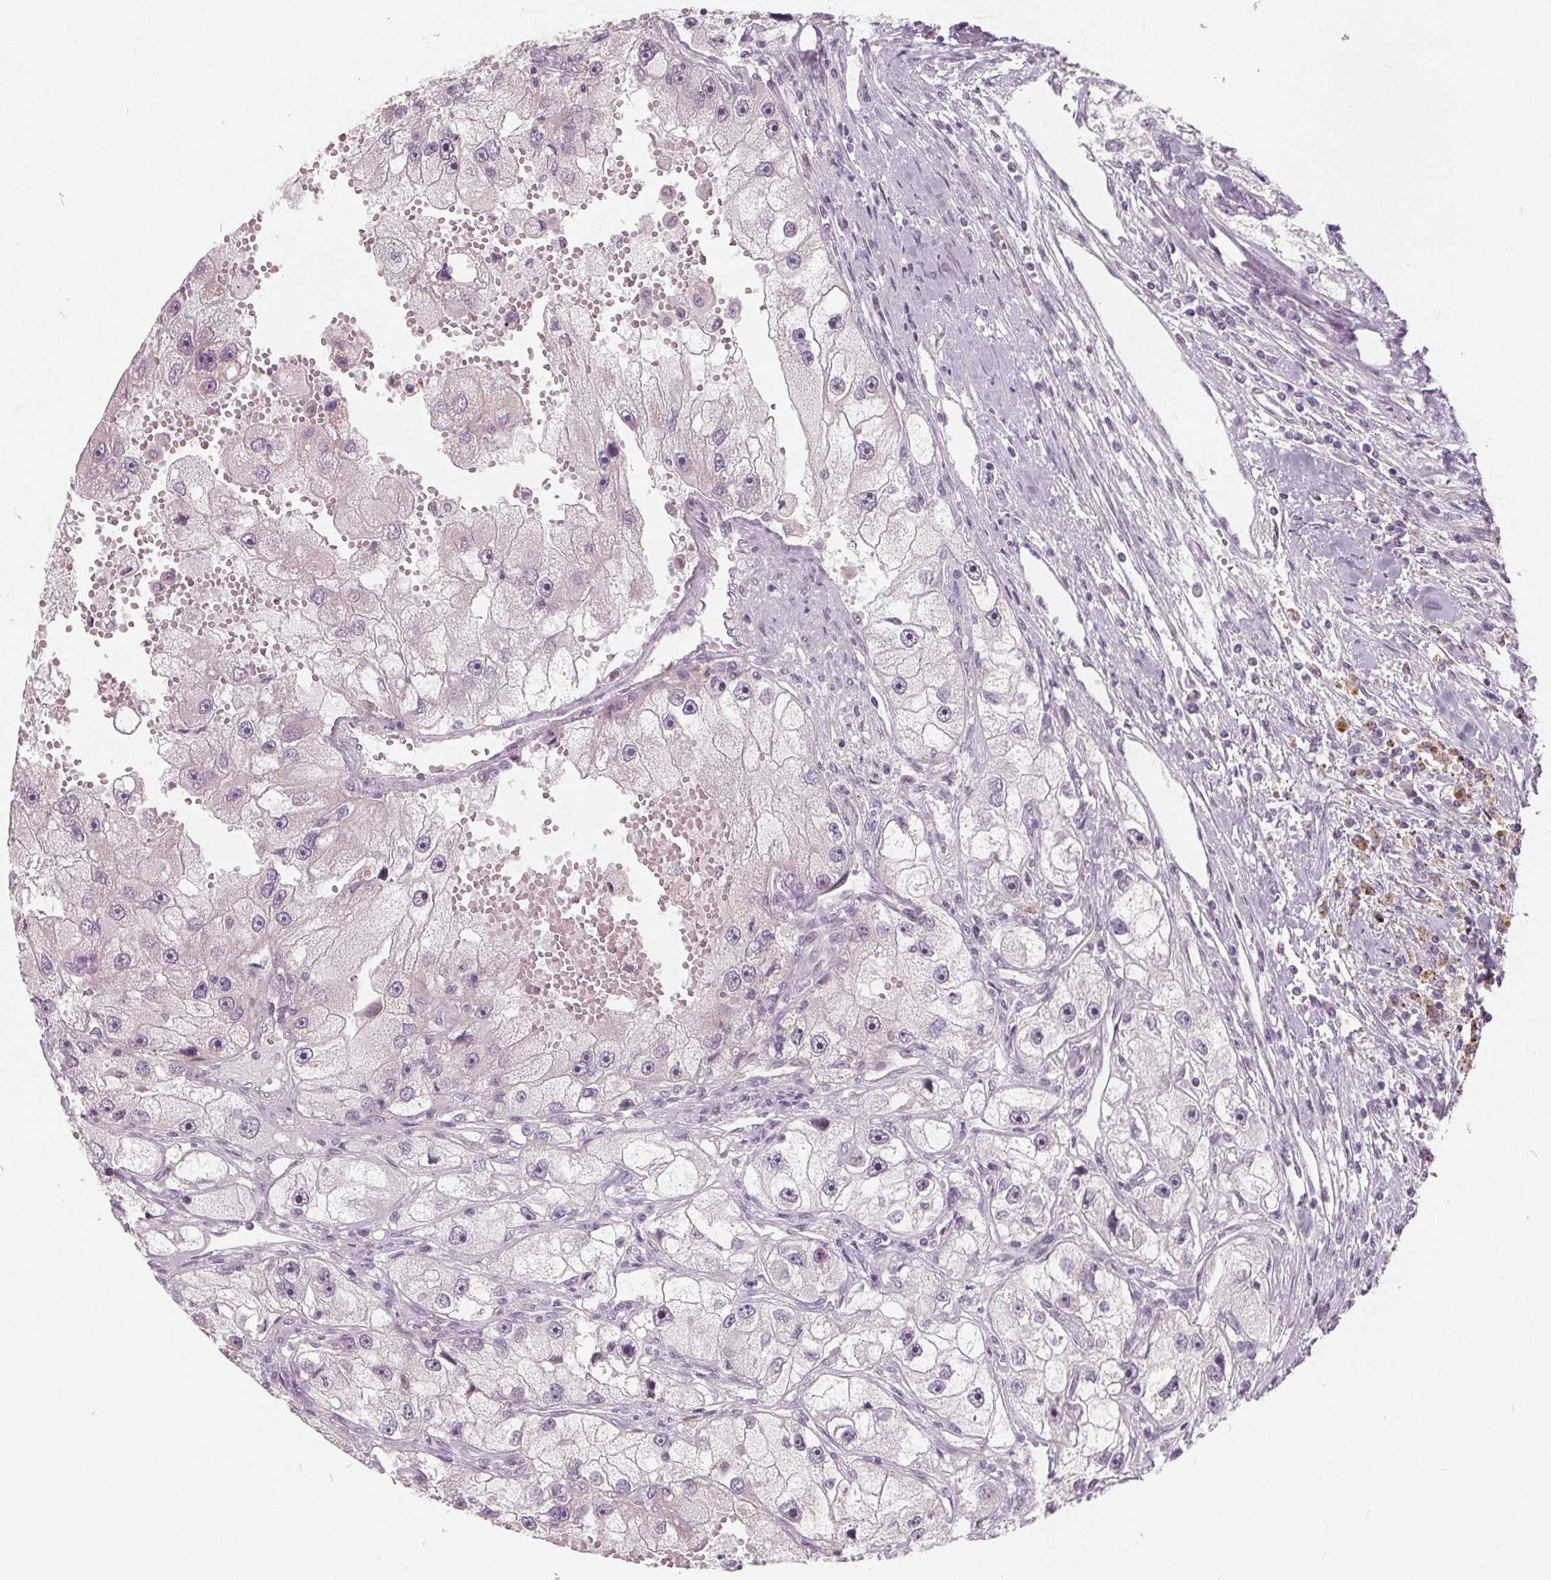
{"staining": {"intensity": "weak", "quantity": "<25%", "location": "nuclear"}, "tissue": "renal cancer", "cell_type": "Tumor cells", "image_type": "cancer", "snomed": [{"axis": "morphology", "description": "Adenocarcinoma, NOS"}, {"axis": "topography", "description": "Kidney"}], "caption": "High power microscopy image of an immunohistochemistry (IHC) histopathology image of adenocarcinoma (renal), revealing no significant positivity in tumor cells.", "gene": "NUP210L", "patient": {"sex": "male", "age": 63}}